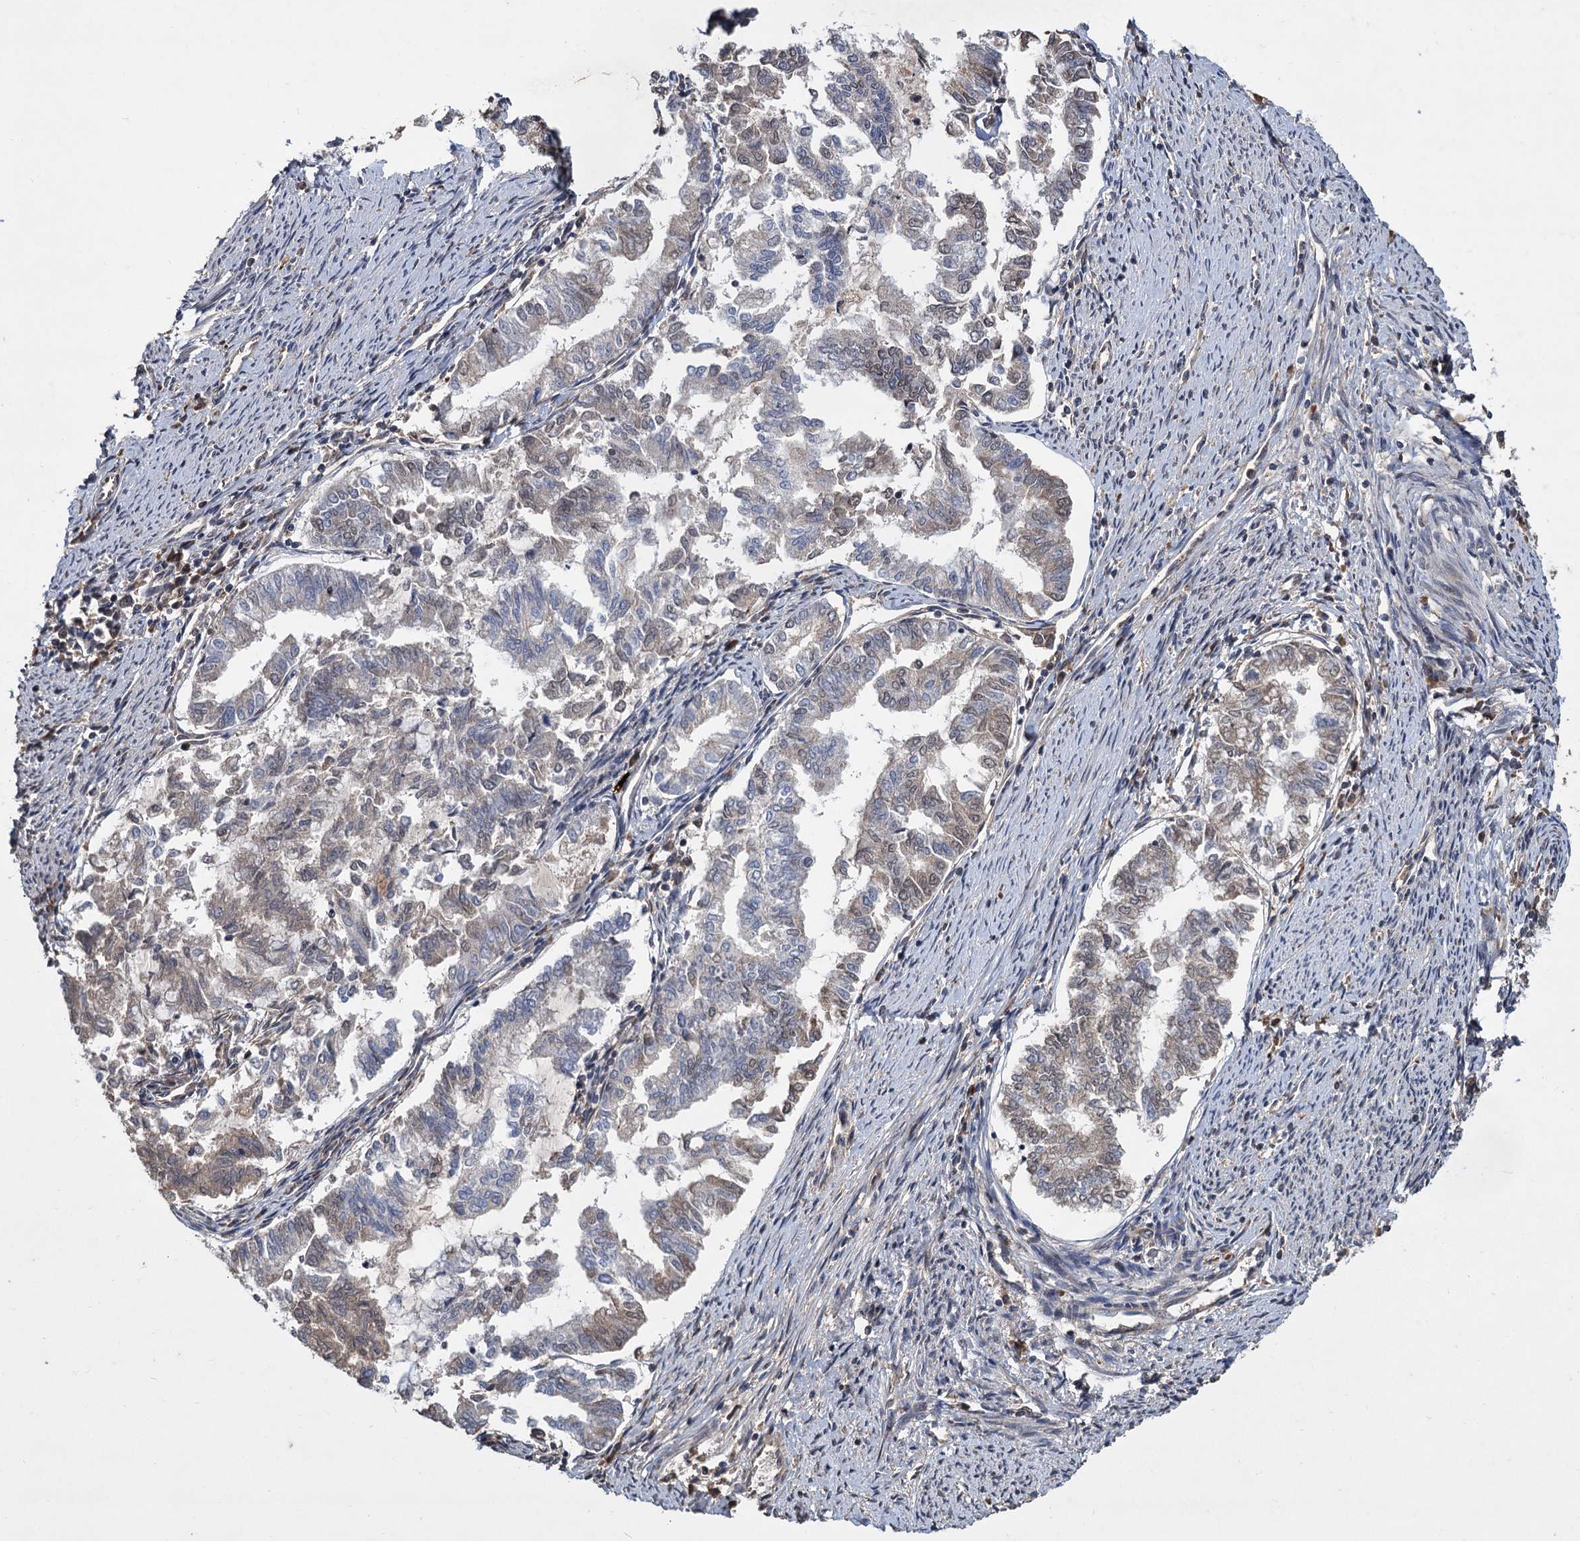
{"staining": {"intensity": "weak", "quantity": "<25%", "location": "cytoplasmic/membranous"}, "tissue": "endometrial cancer", "cell_type": "Tumor cells", "image_type": "cancer", "snomed": [{"axis": "morphology", "description": "Adenocarcinoma, NOS"}, {"axis": "topography", "description": "Endometrium"}], "caption": "A micrograph of human endometrial adenocarcinoma is negative for staining in tumor cells.", "gene": "INPPL1", "patient": {"sex": "female", "age": 79}}